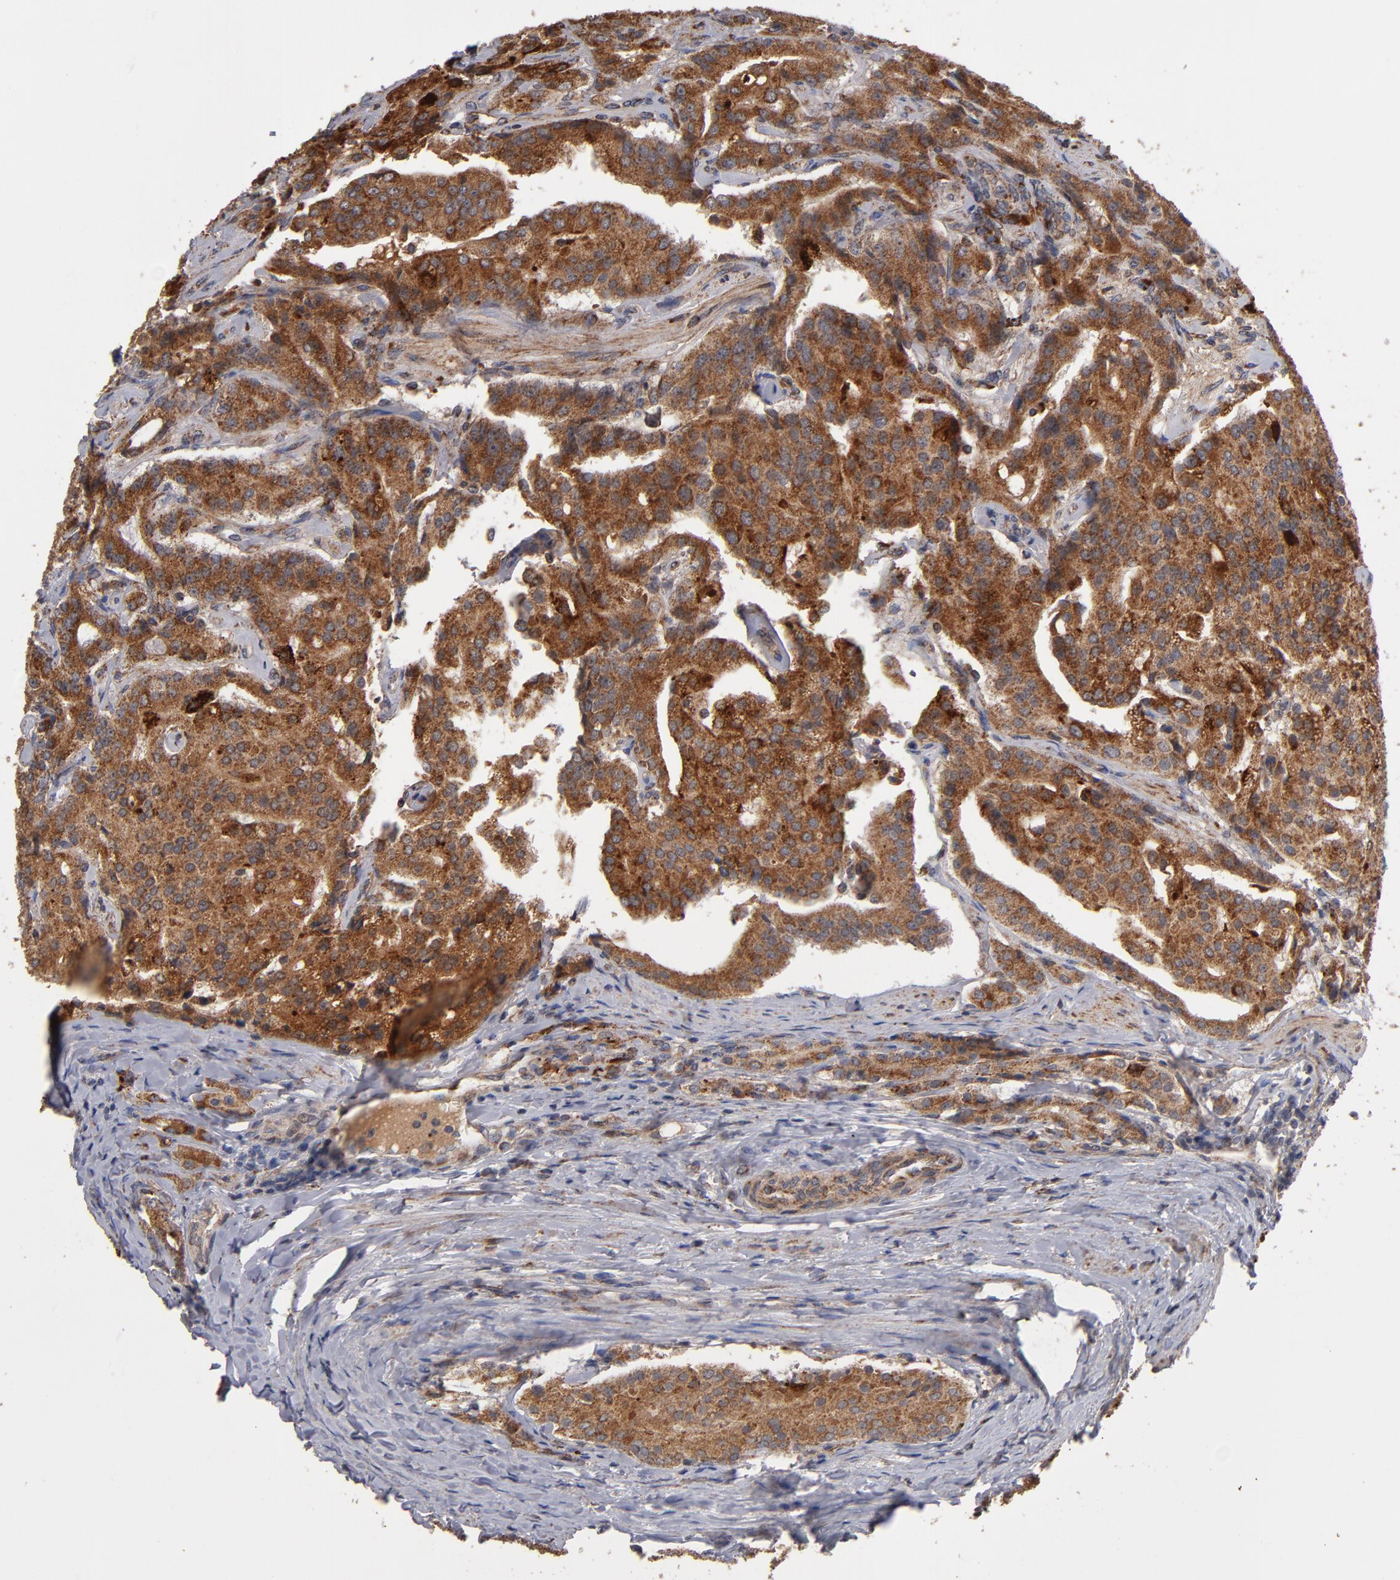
{"staining": {"intensity": "moderate", "quantity": ">75%", "location": "cytoplasmic/membranous"}, "tissue": "prostate cancer", "cell_type": "Tumor cells", "image_type": "cancer", "snomed": [{"axis": "morphology", "description": "Adenocarcinoma, Medium grade"}, {"axis": "topography", "description": "Prostate"}], "caption": "Protein expression by IHC reveals moderate cytoplasmic/membranous expression in about >75% of tumor cells in prostate cancer (medium-grade adenocarcinoma). The staining was performed using DAB (3,3'-diaminobenzidine) to visualize the protein expression in brown, while the nuclei were stained in blue with hematoxylin (Magnification: 20x).", "gene": "MIPOL1", "patient": {"sex": "male", "age": 72}}